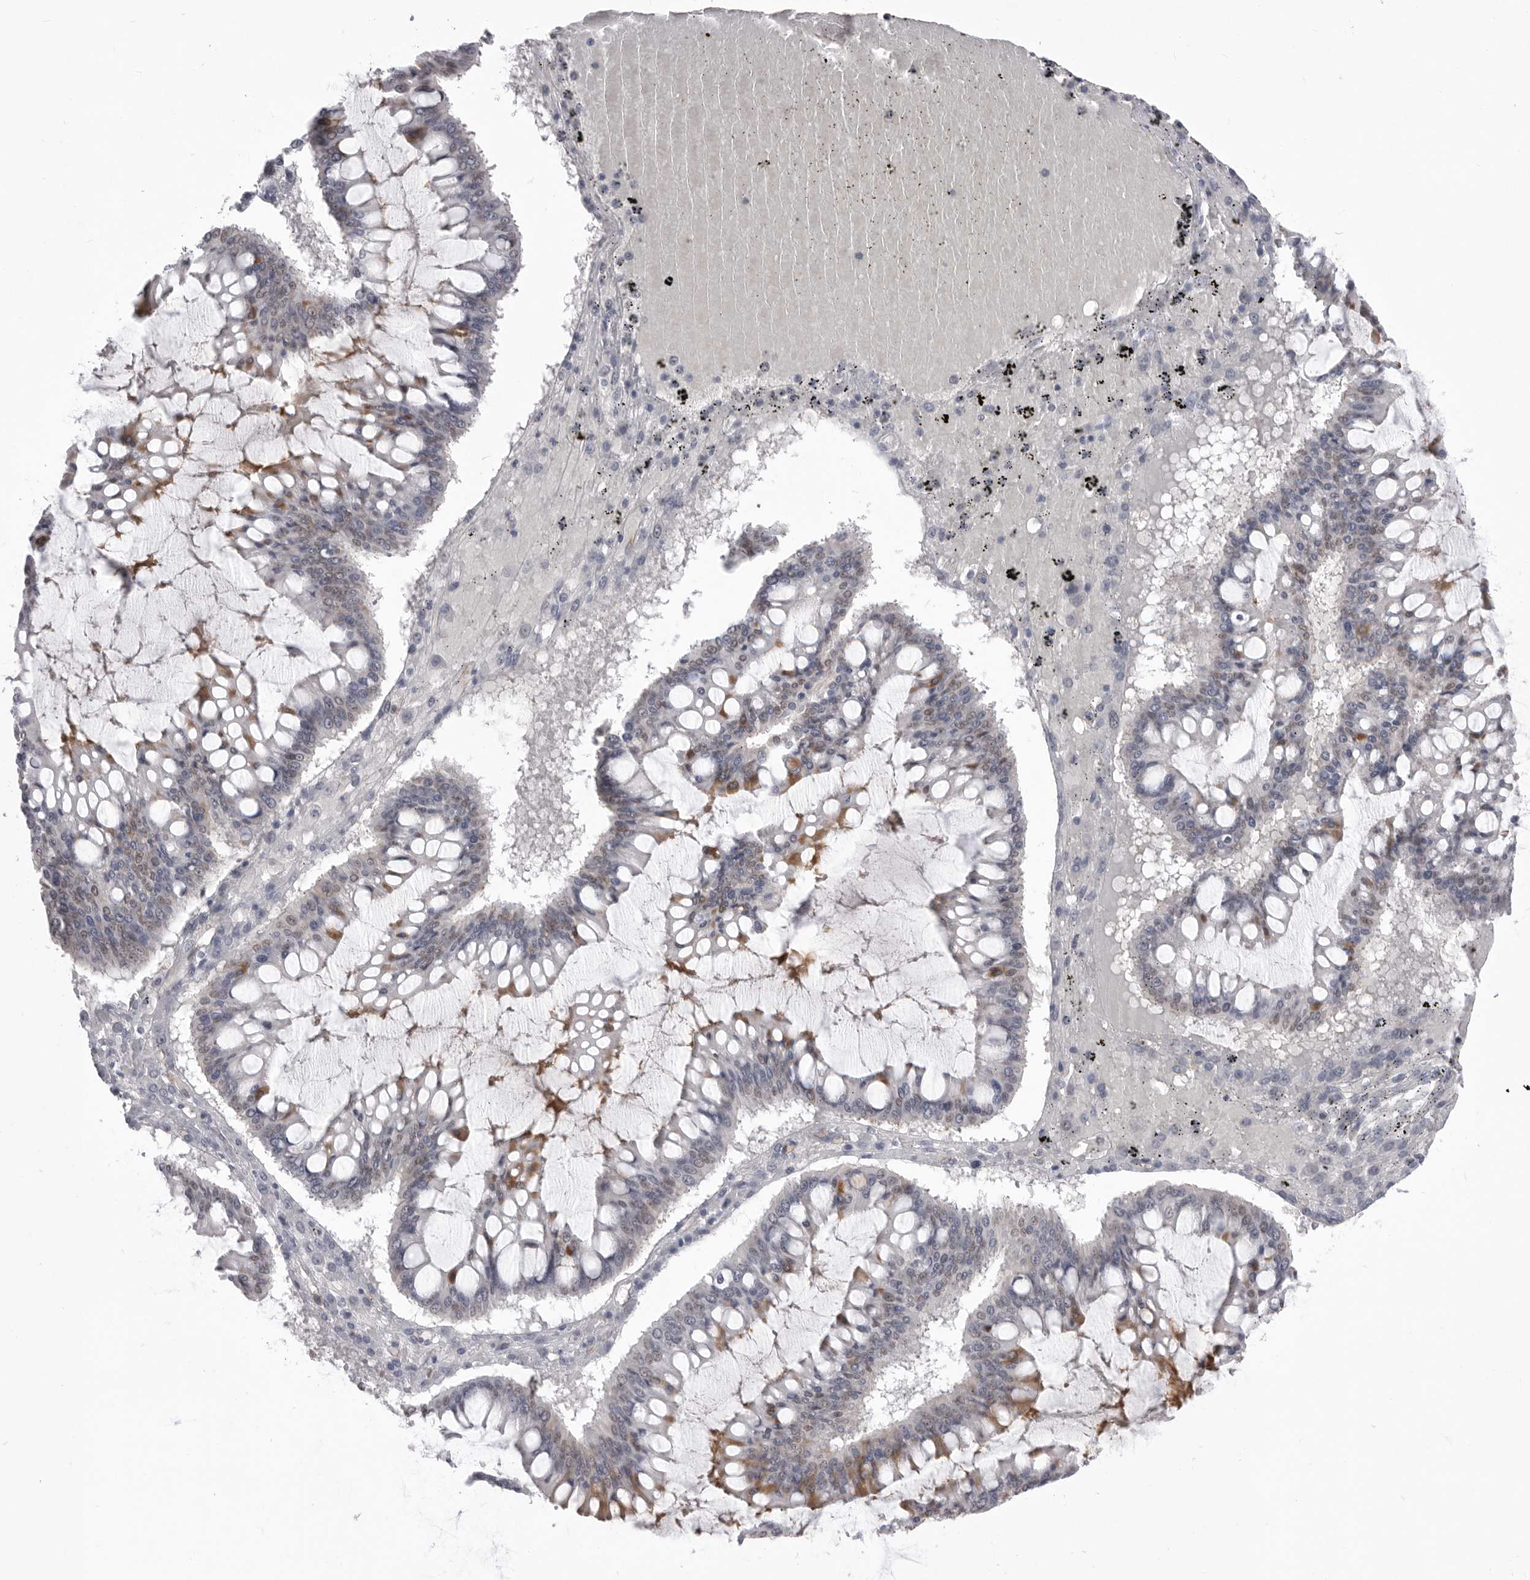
{"staining": {"intensity": "moderate", "quantity": "<25%", "location": "cytoplasmic/membranous"}, "tissue": "ovarian cancer", "cell_type": "Tumor cells", "image_type": "cancer", "snomed": [{"axis": "morphology", "description": "Cystadenocarcinoma, mucinous, NOS"}, {"axis": "topography", "description": "Ovary"}], "caption": "Moderate cytoplasmic/membranous expression for a protein is appreciated in about <25% of tumor cells of ovarian cancer using IHC.", "gene": "ZBTB7B", "patient": {"sex": "female", "age": 73}}